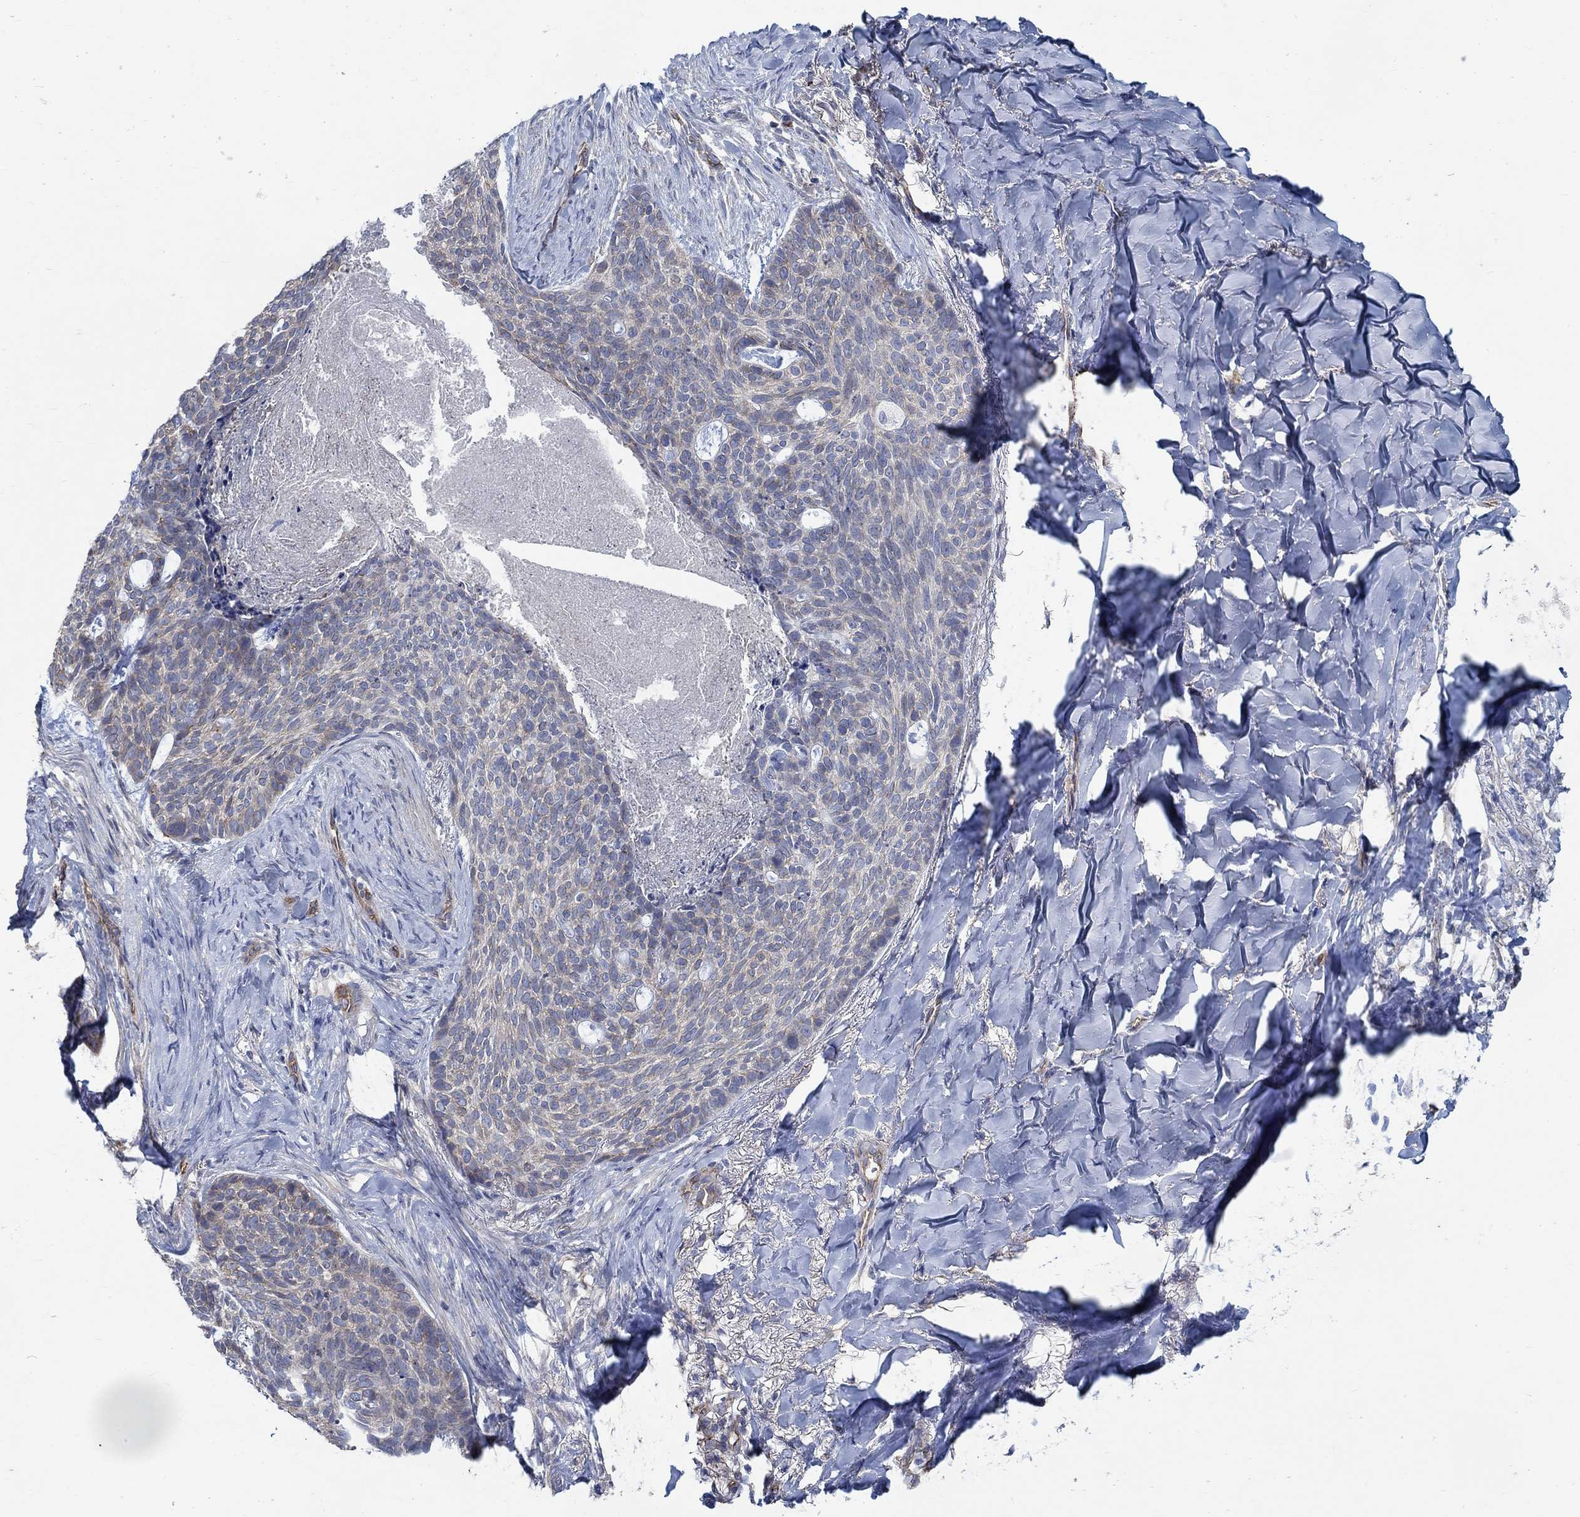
{"staining": {"intensity": "negative", "quantity": "none", "location": "none"}, "tissue": "skin cancer", "cell_type": "Tumor cells", "image_type": "cancer", "snomed": [{"axis": "morphology", "description": "Basal cell carcinoma"}, {"axis": "topography", "description": "Skin"}], "caption": "Human basal cell carcinoma (skin) stained for a protein using IHC shows no staining in tumor cells.", "gene": "TMEM198", "patient": {"sex": "female", "age": 69}}